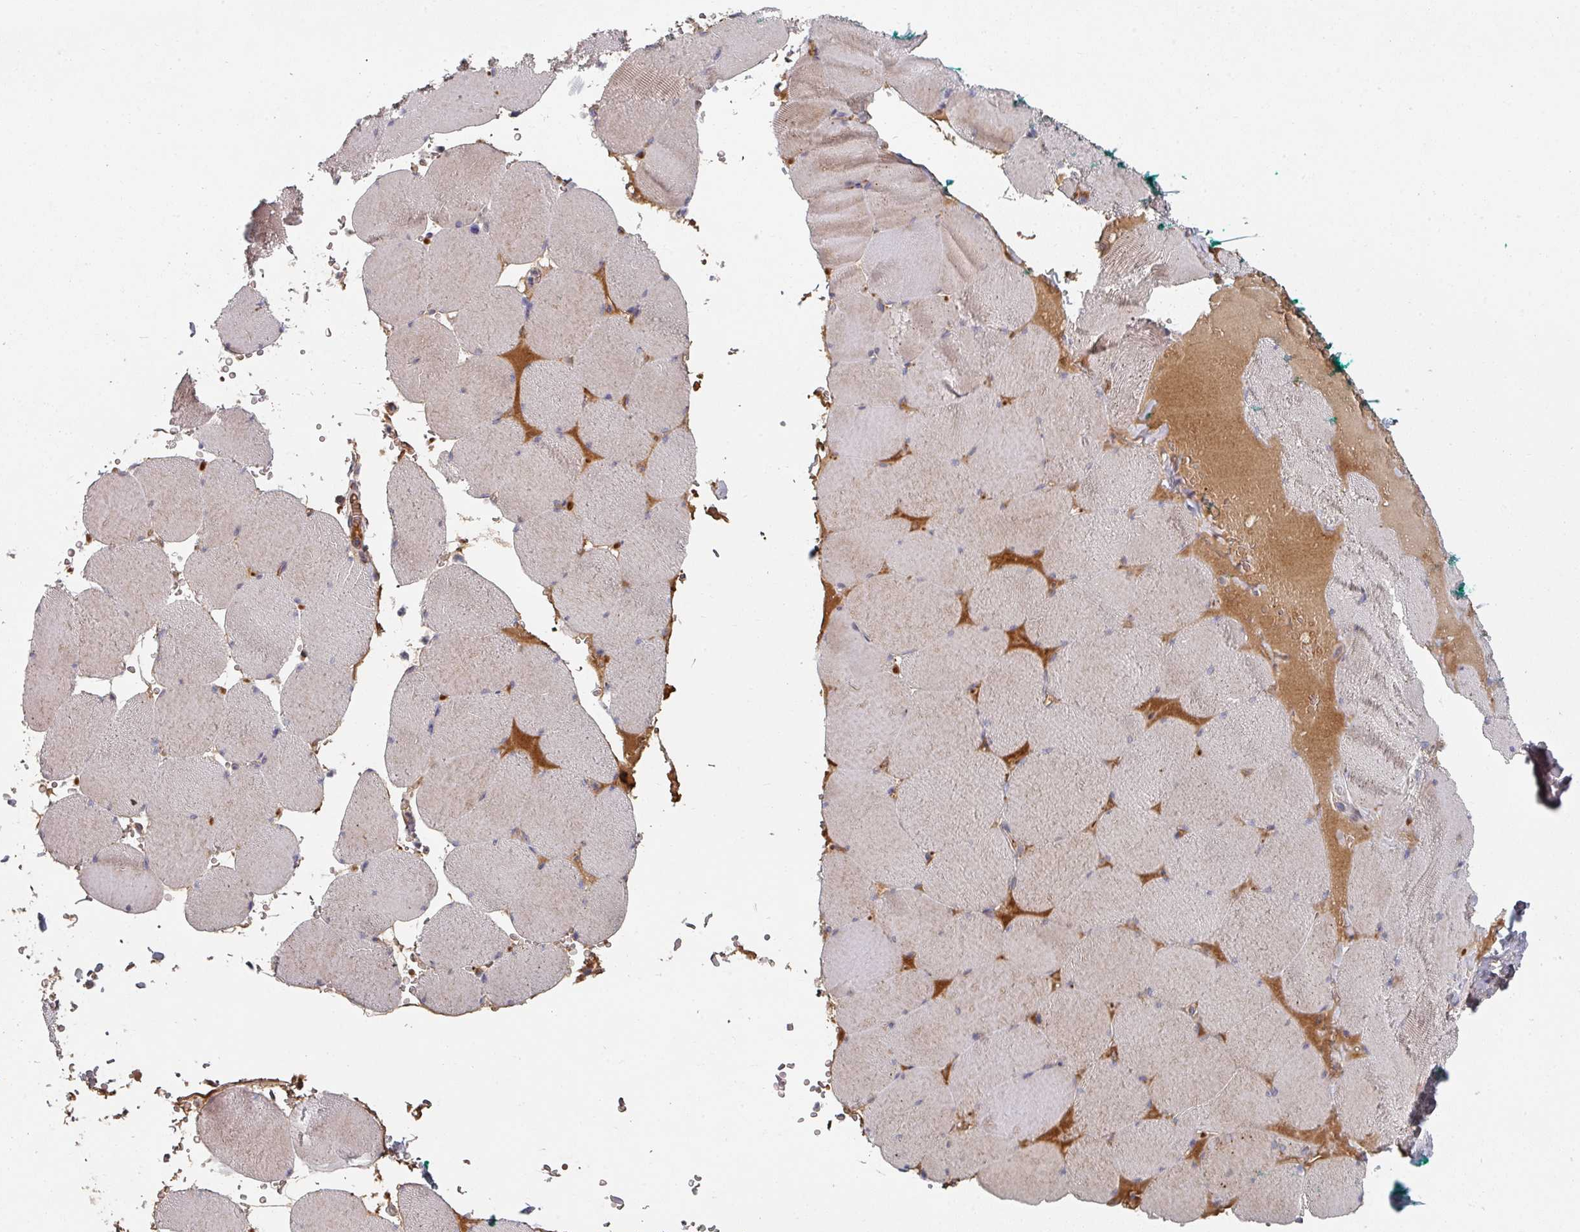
{"staining": {"intensity": "weak", "quantity": ">75%", "location": "cytoplasmic/membranous"}, "tissue": "skeletal muscle", "cell_type": "Myocytes", "image_type": "normal", "snomed": [{"axis": "morphology", "description": "Normal tissue, NOS"}, {"axis": "topography", "description": "Skeletal muscle"}, {"axis": "topography", "description": "Head-Neck"}], "caption": "A high-resolution micrograph shows immunohistochemistry (IHC) staining of benign skeletal muscle, which shows weak cytoplasmic/membranous expression in approximately >75% of myocytes.", "gene": "ENSG00000249773", "patient": {"sex": "male", "age": 66}}